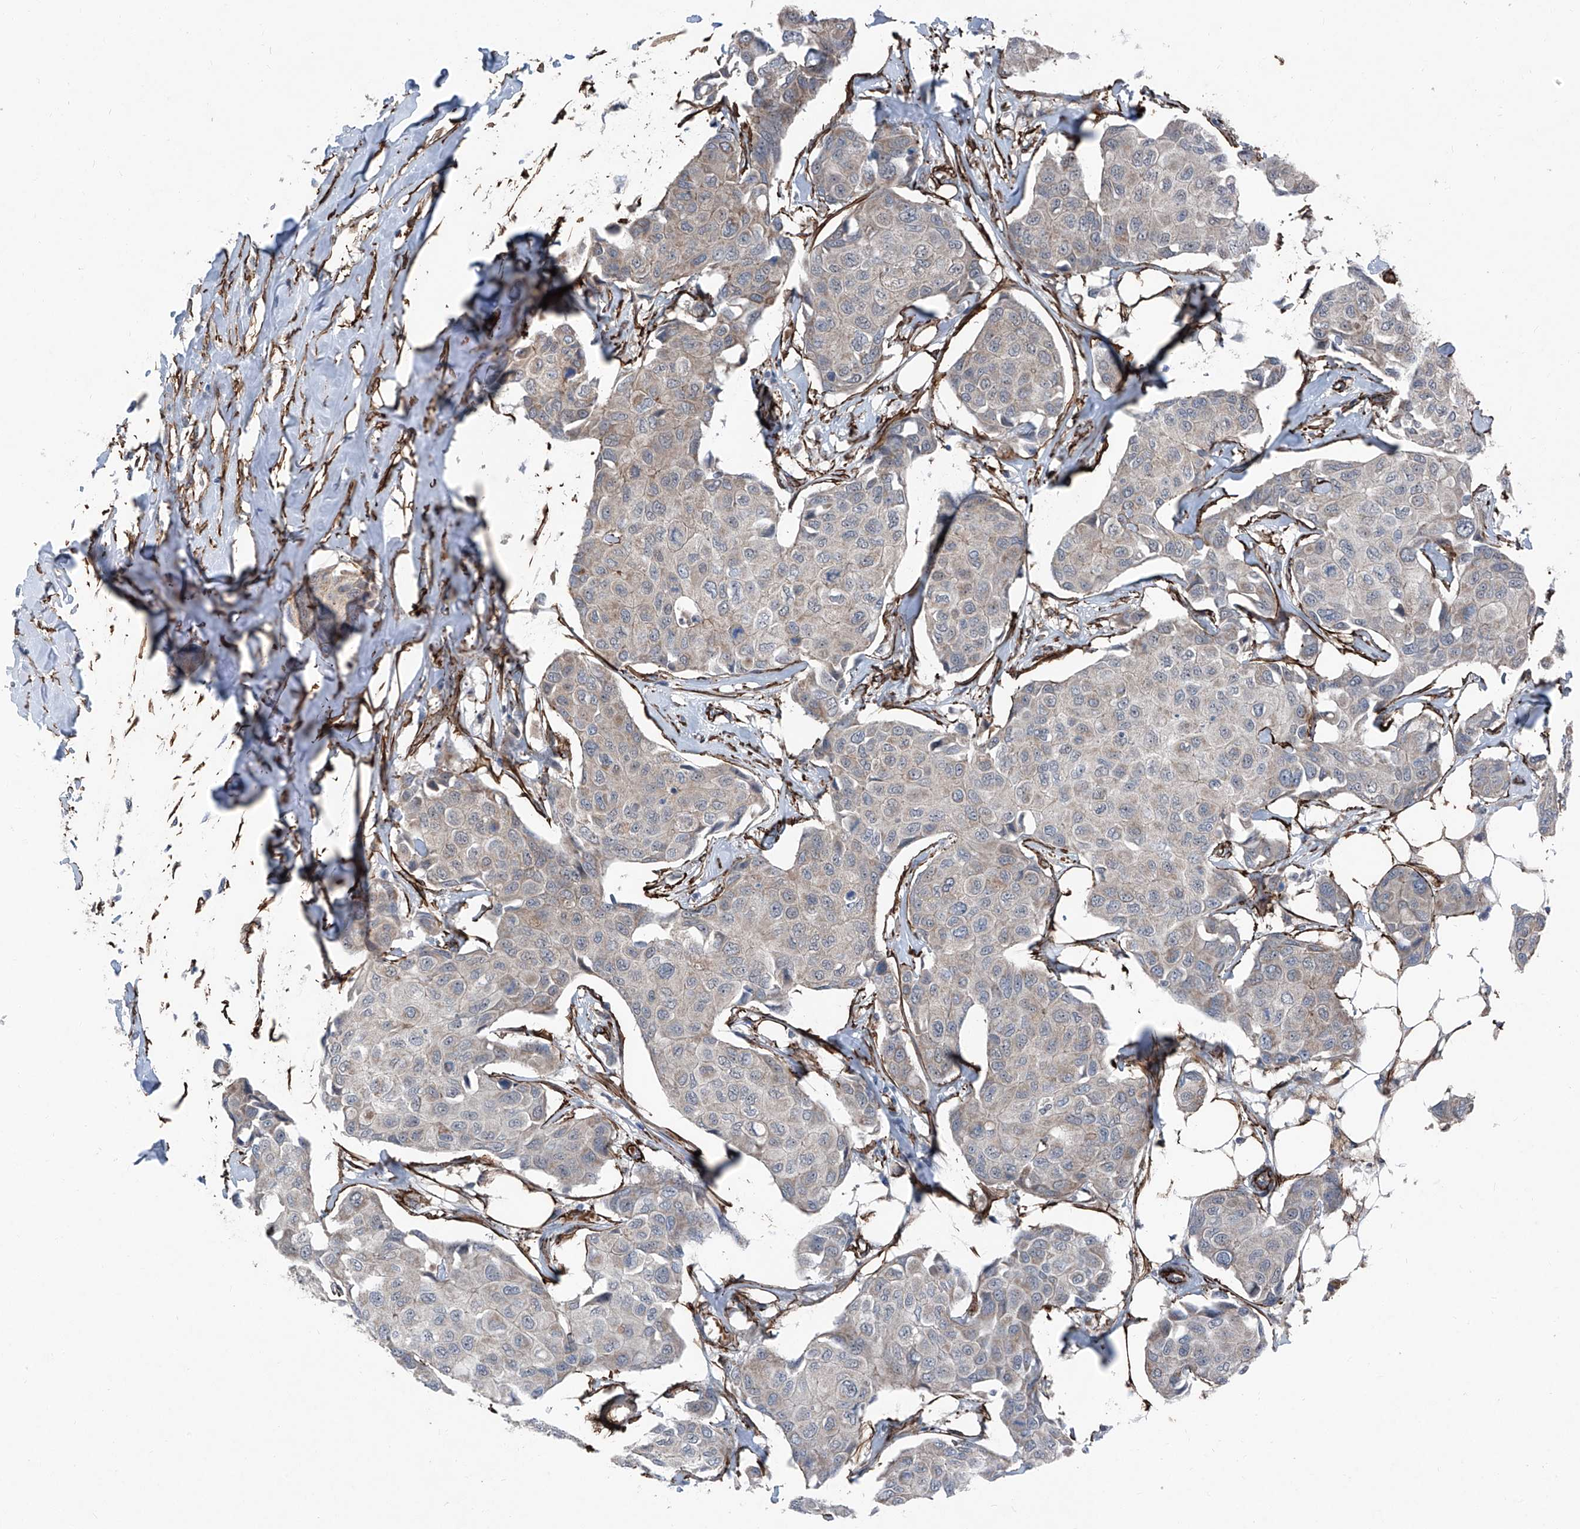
{"staining": {"intensity": "negative", "quantity": "none", "location": "none"}, "tissue": "breast cancer", "cell_type": "Tumor cells", "image_type": "cancer", "snomed": [{"axis": "morphology", "description": "Duct carcinoma"}, {"axis": "topography", "description": "Breast"}], "caption": "DAB (3,3'-diaminobenzidine) immunohistochemical staining of human breast cancer exhibits no significant expression in tumor cells.", "gene": "COA7", "patient": {"sex": "female", "age": 80}}